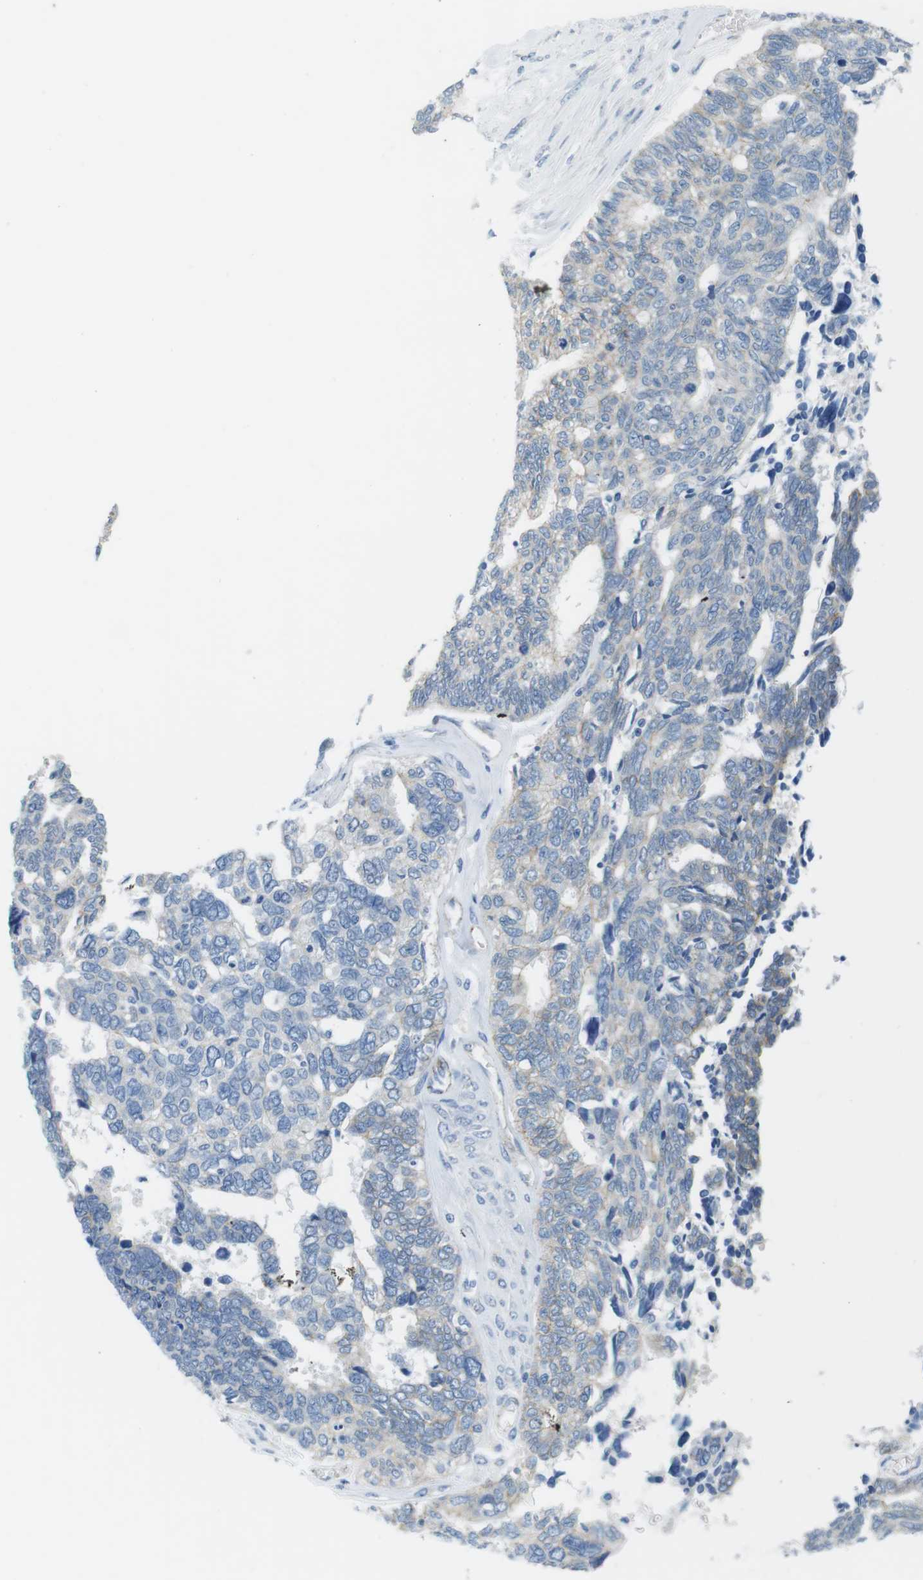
{"staining": {"intensity": "weak", "quantity": ">75%", "location": "cytoplasmic/membranous"}, "tissue": "ovarian cancer", "cell_type": "Tumor cells", "image_type": "cancer", "snomed": [{"axis": "morphology", "description": "Cystadenocarcinoma, serous, NOS"}, {"axis": "topography", "description": "Ovary"}], "caption": "An immunohistochemistry (IHC) photomicrograph of tumor tissue is shown. Protein staining in brown highlights weak cytoplasmic/membranous positivity in ovarian serous cystadenocarcinoma within tumor cells.", "gene": "SLC6A6", "patient": {"sex": "female", "age": 79}}